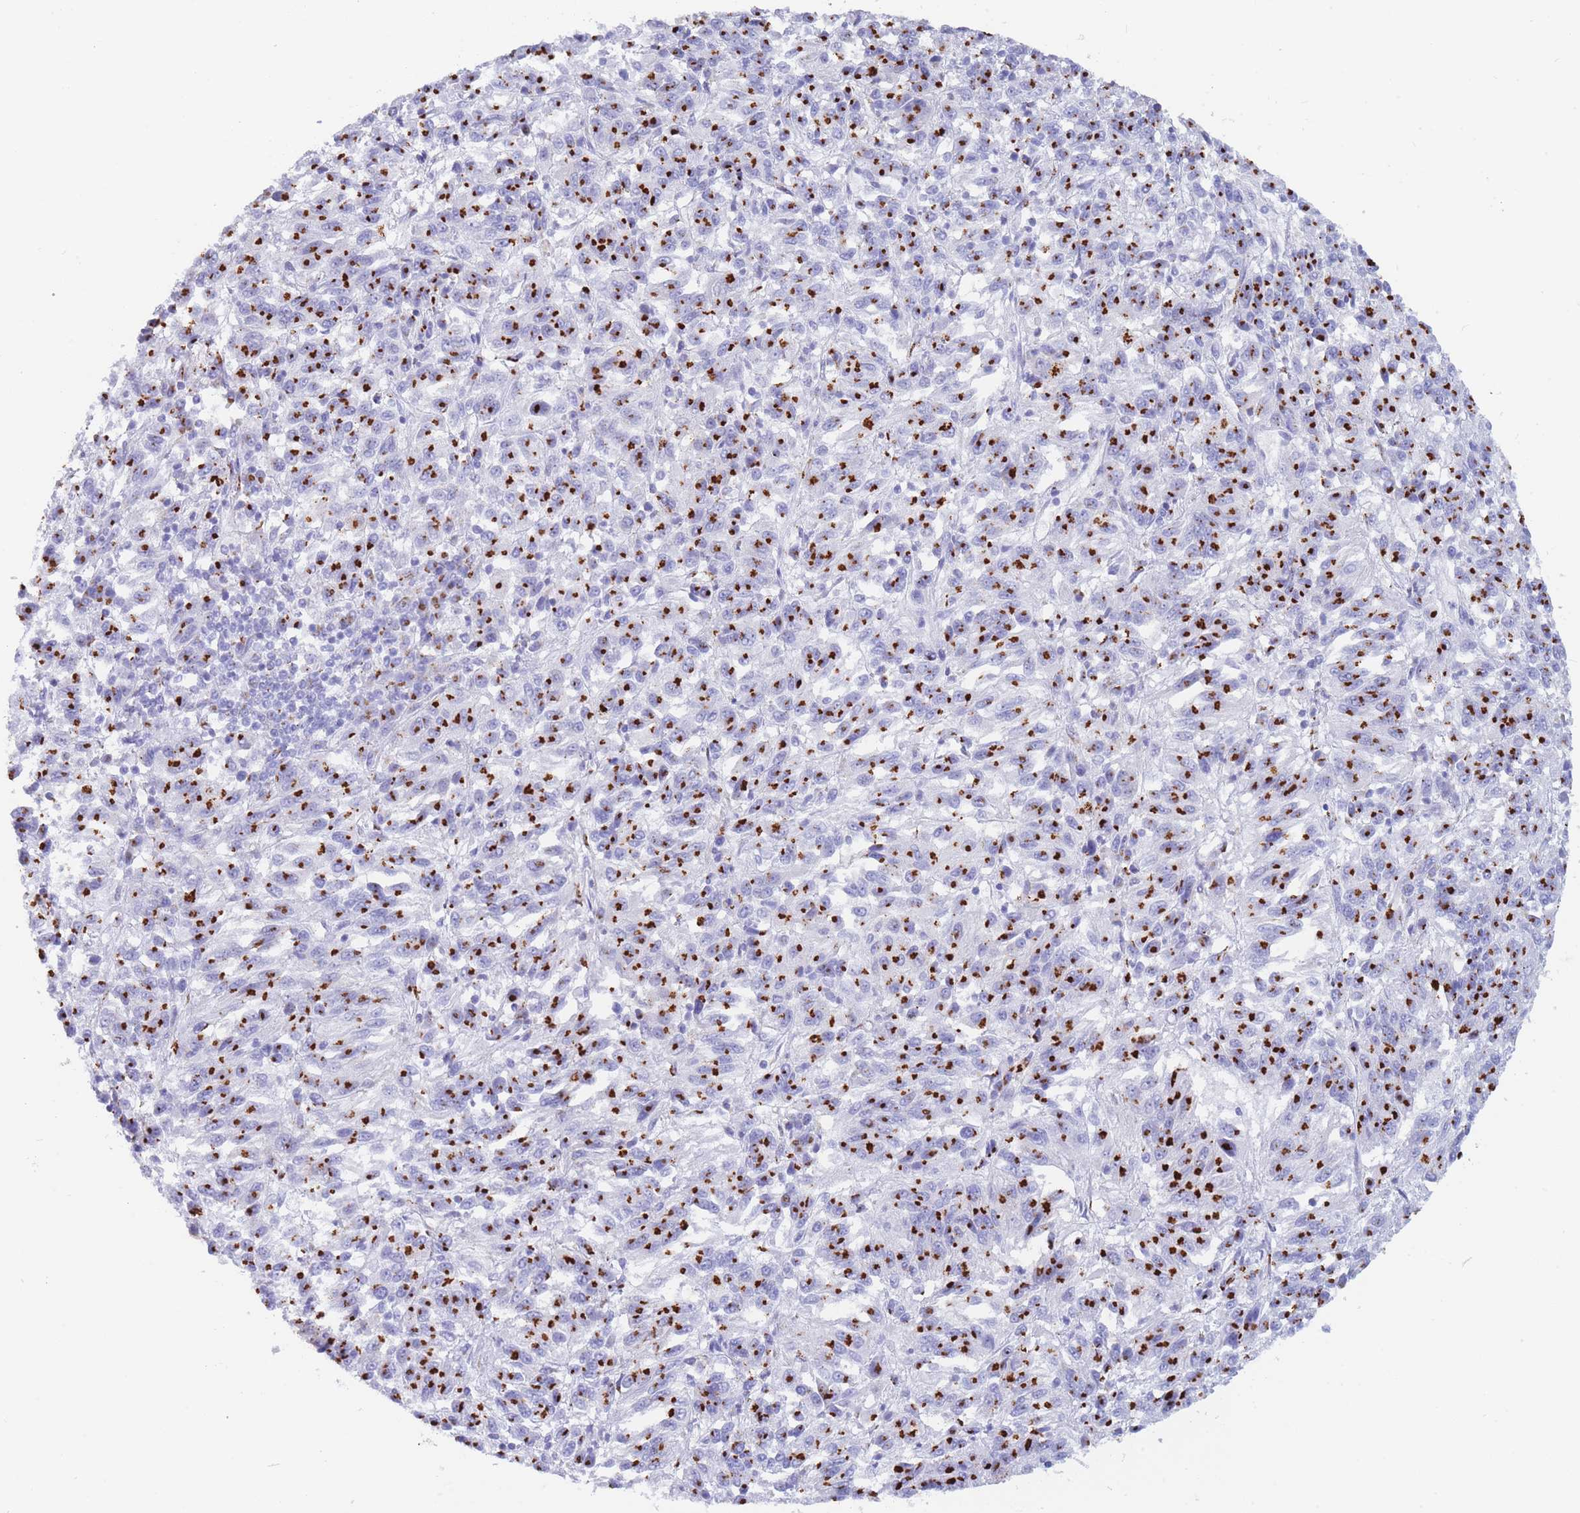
{"staining": {"intensity": "strong", "quantity": ">75%", "location": "cytoplasmic/membranous"}, "tissue": "melanoma", "cell_type": "Tumor cells", "image_type": "cancer", "snomed": [{"axis": "morphology", "description": "Malignant melanoma, Metastatic site"}, {"axis": "topography", "description": "Lung"}], "caption": "DAB immunohistochemical staining of malignant melanoma (metastatic site) reveals strong cytoplasmic/membranous protein expression in about >75% of tumor cells.", "gene": "FAM3C", "patient": {"sex": "male", "age": 64}}